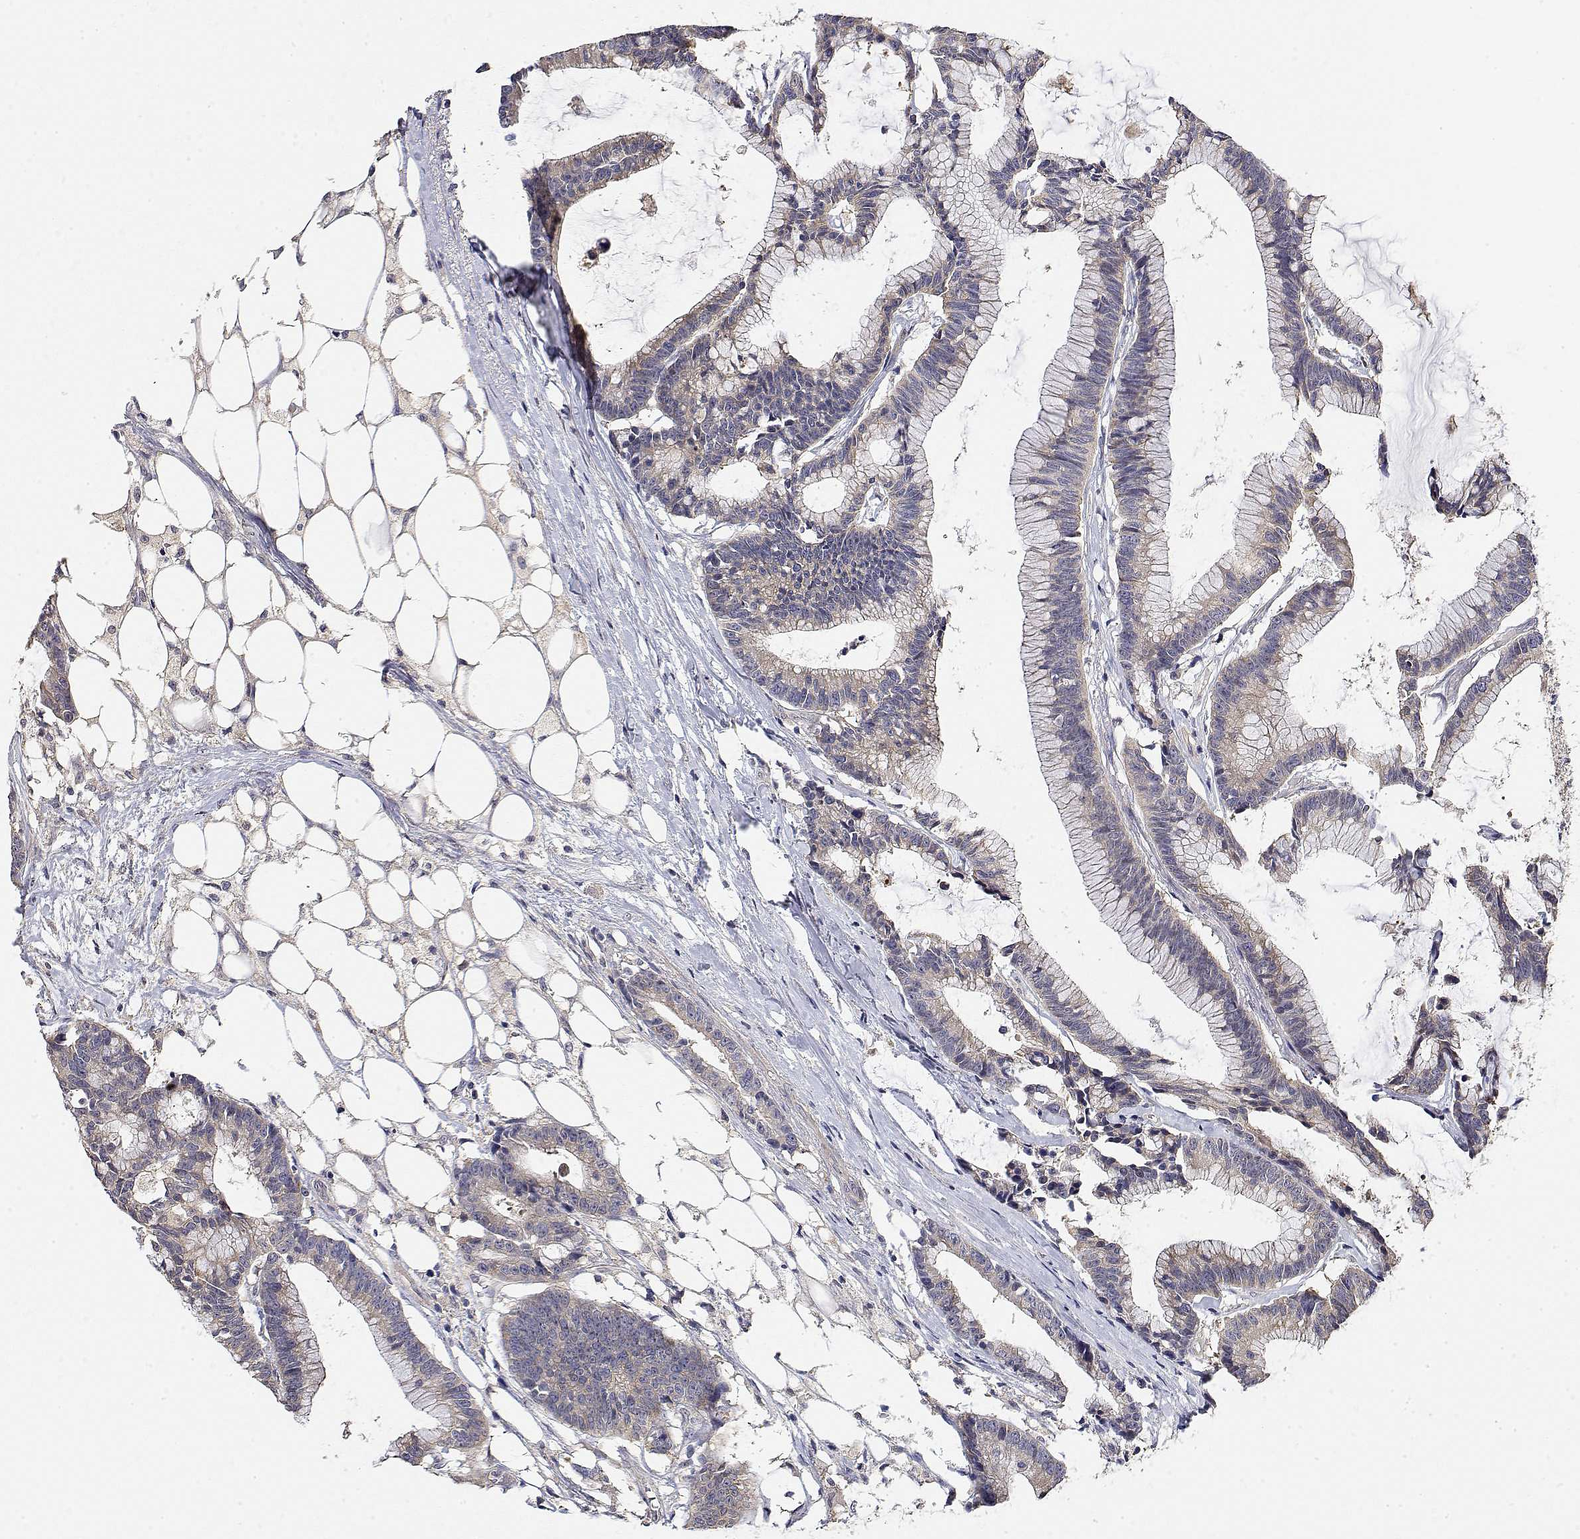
{"staining": {"intensity": "weak", "quantity": "<25%", "location": "cytoplasmic/membranous"}, "tissue": "colorectal cancer", "cell_type": "Tumor cells", "image_type": "cancer", "snomed": [{"axis": "morphology", "description": "Adenocarcinoma, NOS"}, {"axis": "topography", "description": "Colon"}], "caption": "An IHC histopathology image of colorectal cancer (adenocarcinoma) is shown. There is no staining in tumor cells of colorectal cancer (adenocarcinoma).", "gene": "LONRF3", "patient": {"sex": "female", "age": 78}}